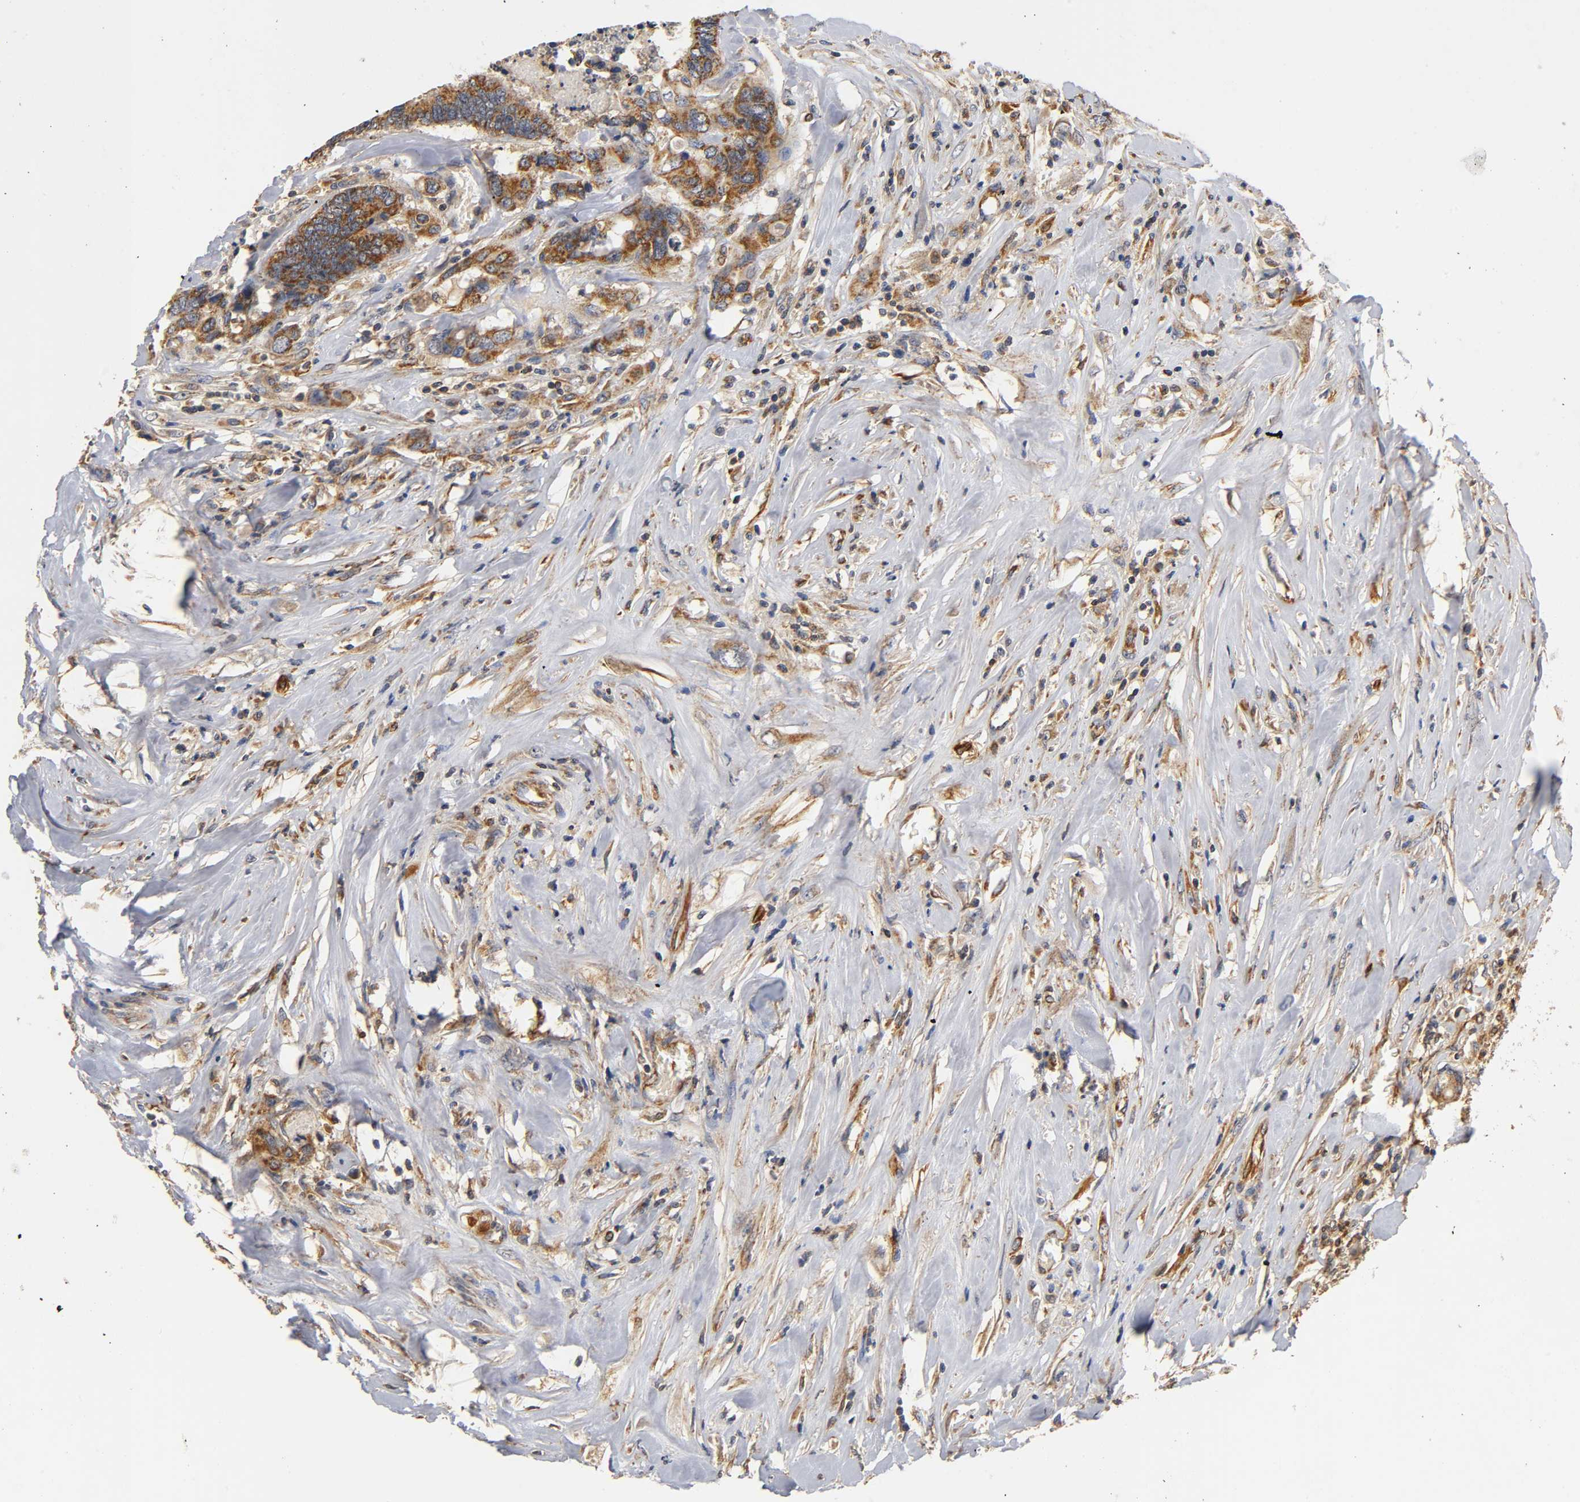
{"staining": {"intensity": "strong", "quantity": ">75%", "location": "cytoplasmic/membranous"}, "tissue": "colorectal cancer", "cell_type": "Tumor cells", "image_type": "cancer", "snomed": [{"axis": "morphology", "description": "Adenocarcinoma, NOS"}, {"axis": "topography", "description": "Rectum"}], "caption": "There is high levels of strong cytoplasmic/membranous staining in tumor cells of colorectal cancer (adenocarcinoma), as demonstrated by immunohistochemical staining (brown color).", "gene": "SCAP", "patient": {"sex": "male", "age": 55}}